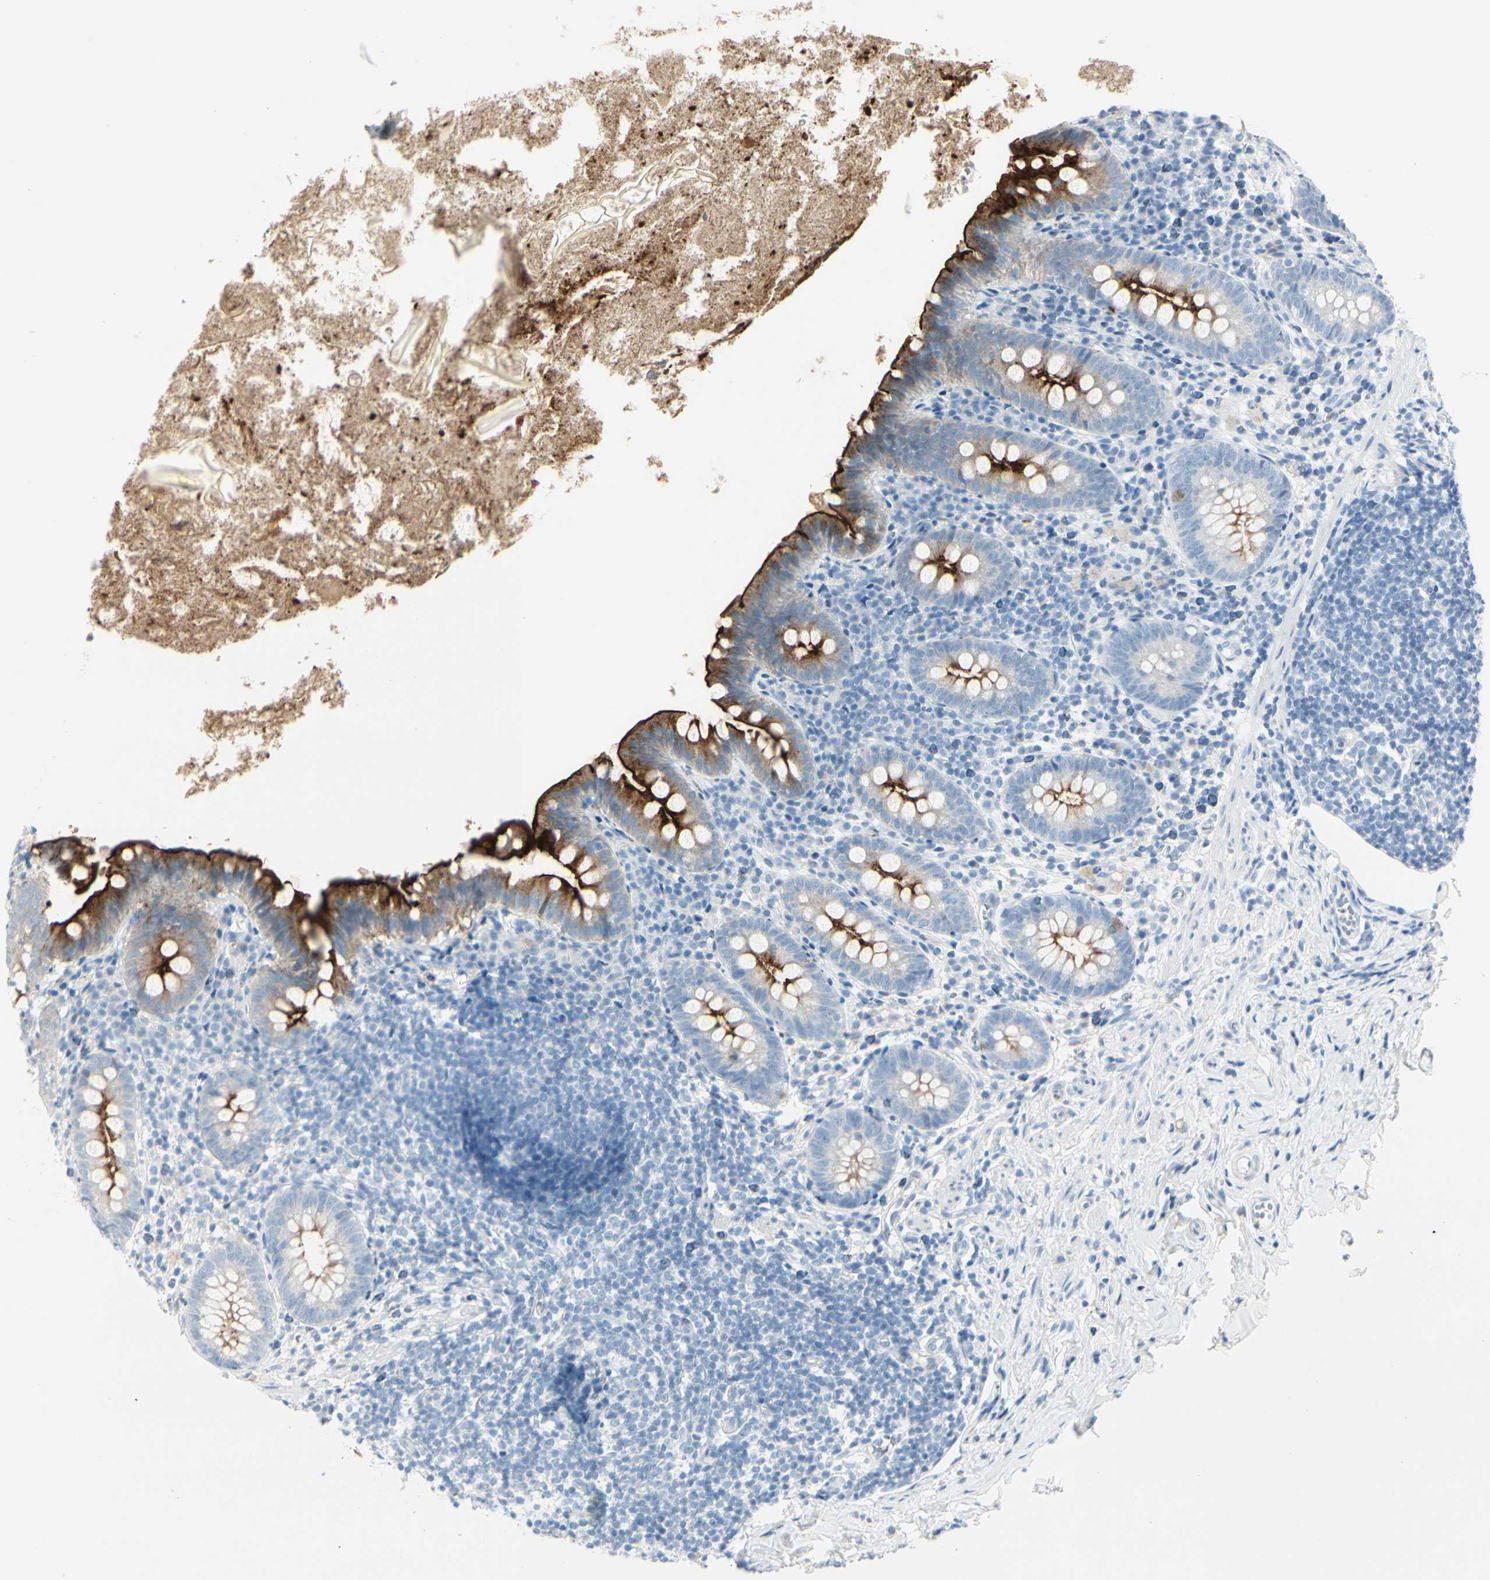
{"staining": {"intensity": "strong", "quantity": ">75%", "location": "cytoplasmic/membranous"}, "tissue": "appendix", "cell_type": "Glandular cells", "image_type": "normal", "snomed": [{"axis": "morphology", "description": "Normal tissue, NOS"}, {"axis": "topography", "description": "Appendix"}], "caption": "The micrograph exhibits staining of benign appendix, revealing strong cytoplasmic/membranous protein positivity (brown color) within glandular cells.", "gene": "CDHR5", "patient": {"sex": "male", "age": 52}}